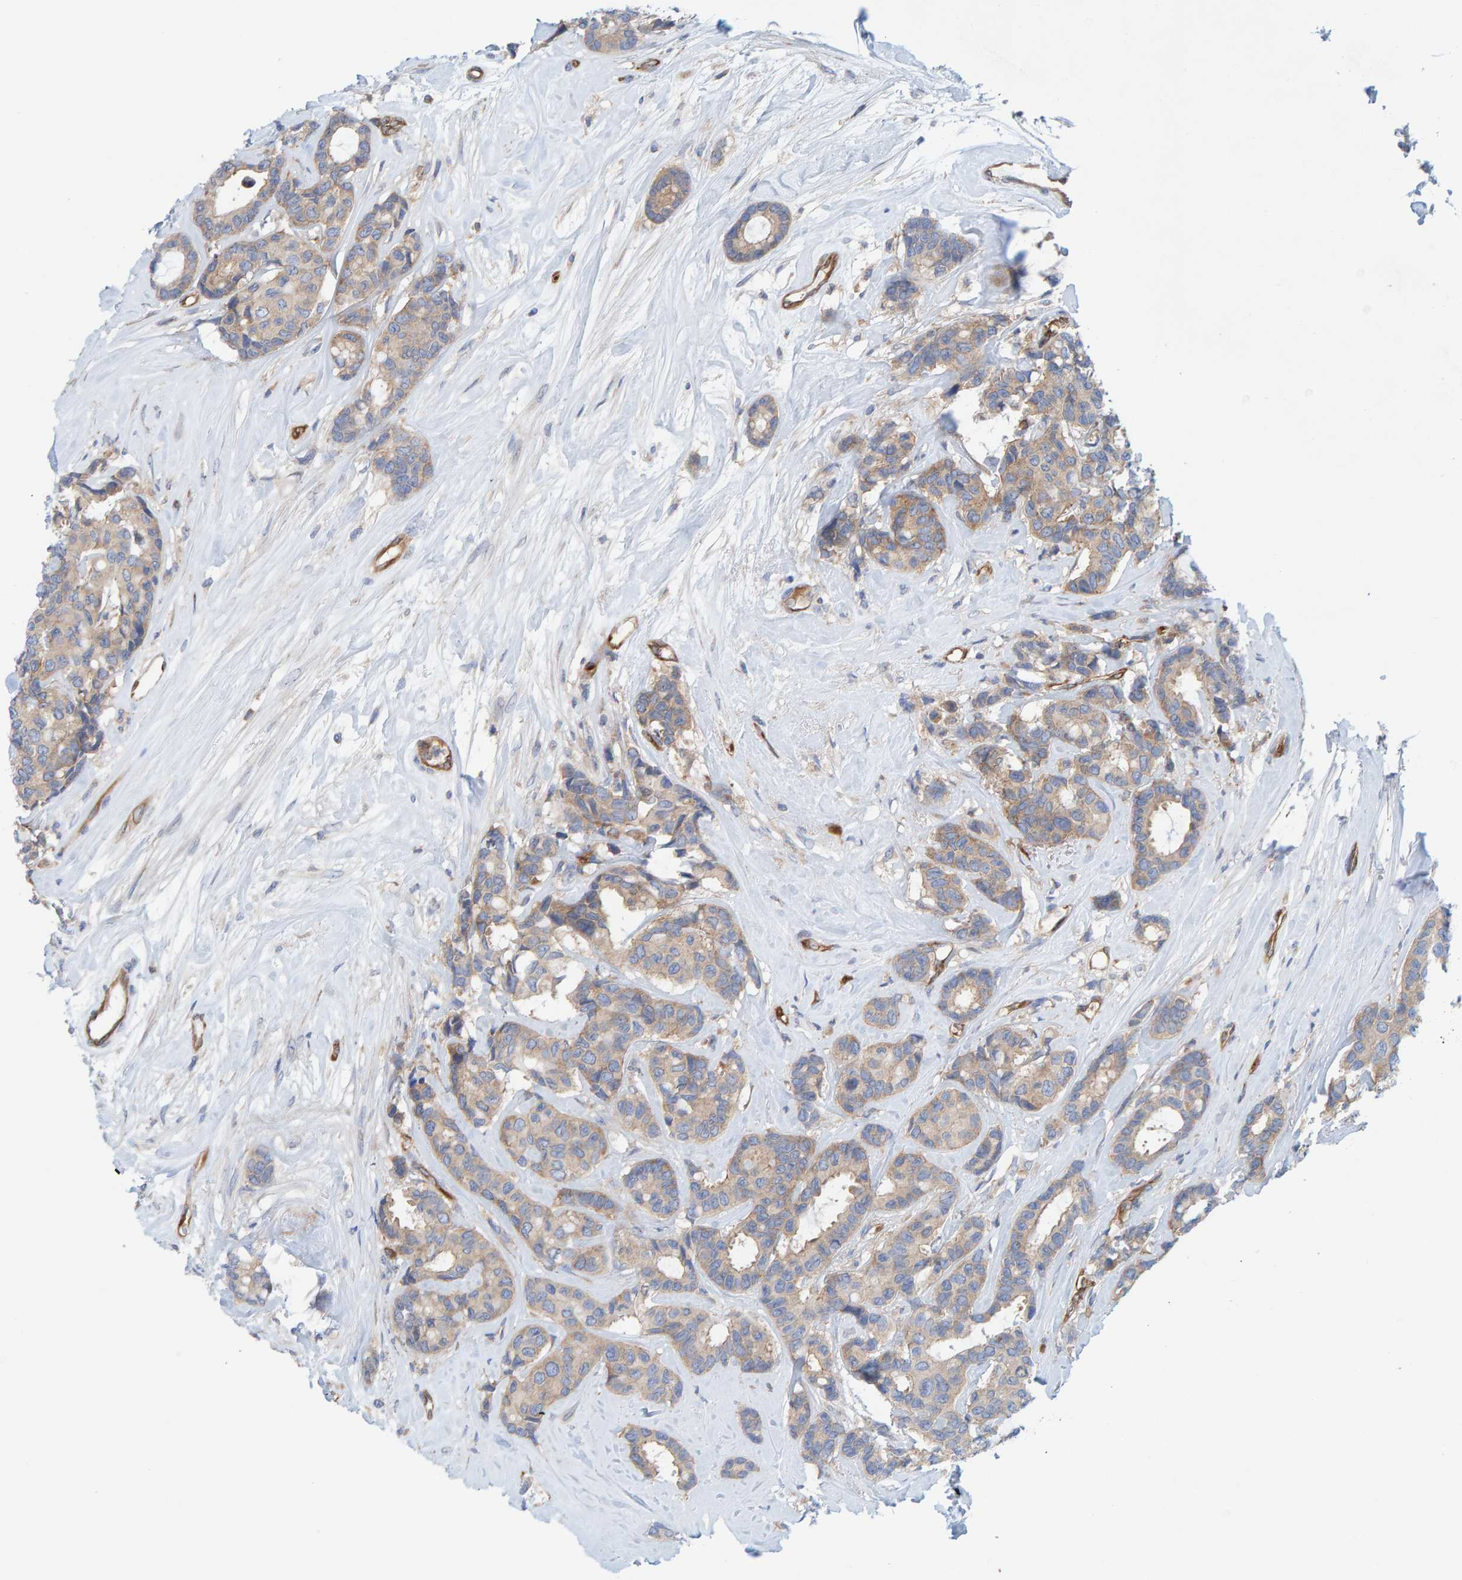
{"staining": {"intensity": "weak", "quantity": ">75%", "location": "cytoplasmic/membranous"}, "tissue": "breast cancer", "cell_type": "Tumor cells", "image_type": "cancer", "snomed": [{"axis": "morphology", "description": "Duct carcinoma"}, {"axis": "topography", "description": "Breast"}], "caption": "Breast invasive ductal carcinoma stained with a protein marker exhibits weak staining in tumor cells.", "gene": "PRKD2", "patient": {"sex": "female", "age": 87}}